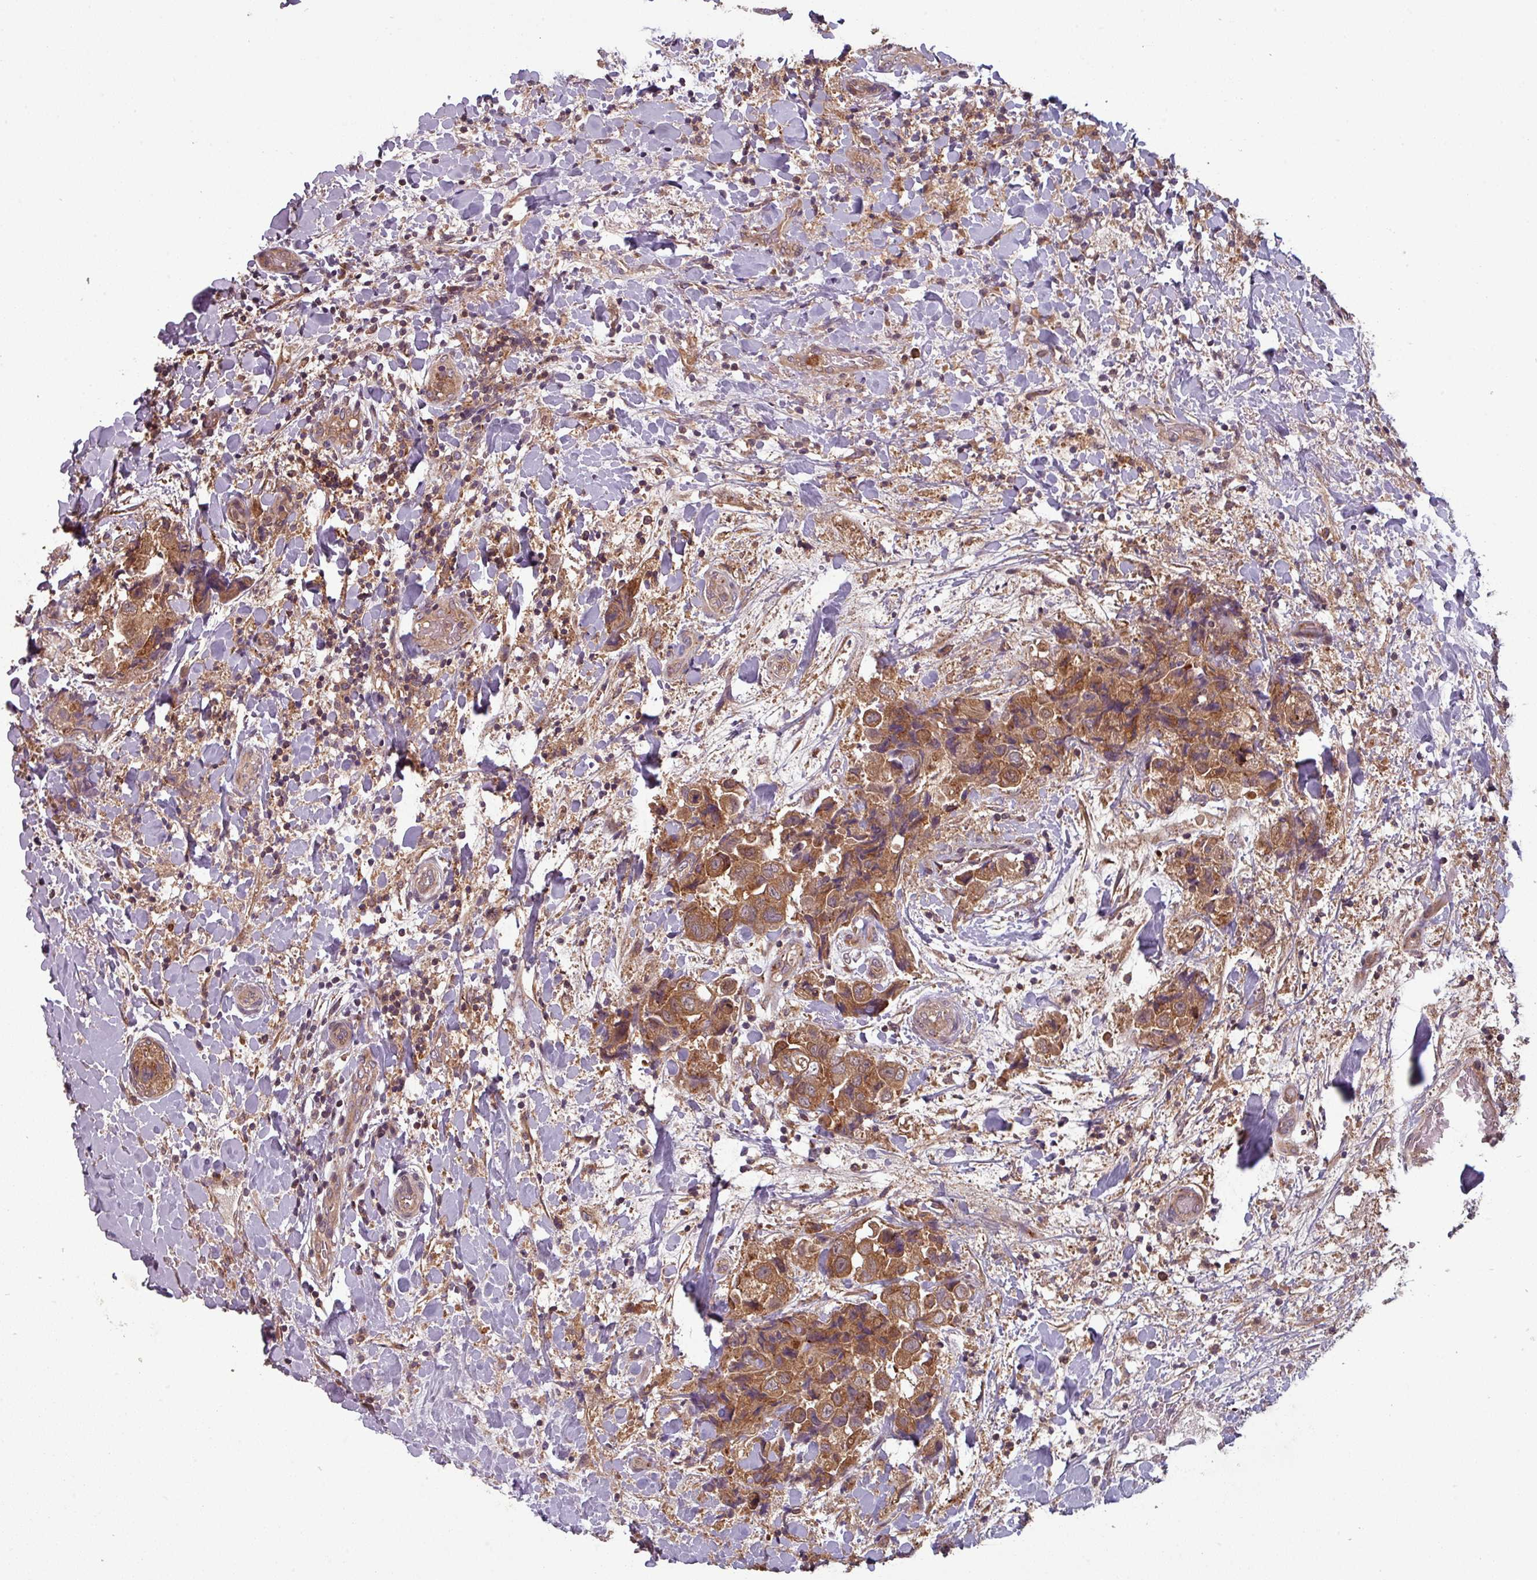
{"staining": {"intensity": "moderate", "quantity": ">75%", "location": "cytoplasmic/membranous"}, "tissue": "breast cancer", "cell_type": "Tumor cells", "image_type": "cancer", "snomed": [{"axis": "morphology", "description": "Normal tissue, NOS"}, {"axis": "morphology", "description": "Duct carcinoma"}, {"axis": "topography", "description": "Breast"}], "caption": "Immunohistochemical staining of breast cancer shows medium levels of moderate cytoplasmic/membranous staining in about >75% of tumor cells. (brown staining indicates protein expression, while blue staining denotes nuclei).", "gene": "GSKIP", "patient": {"sex": "female", "age": 62}}